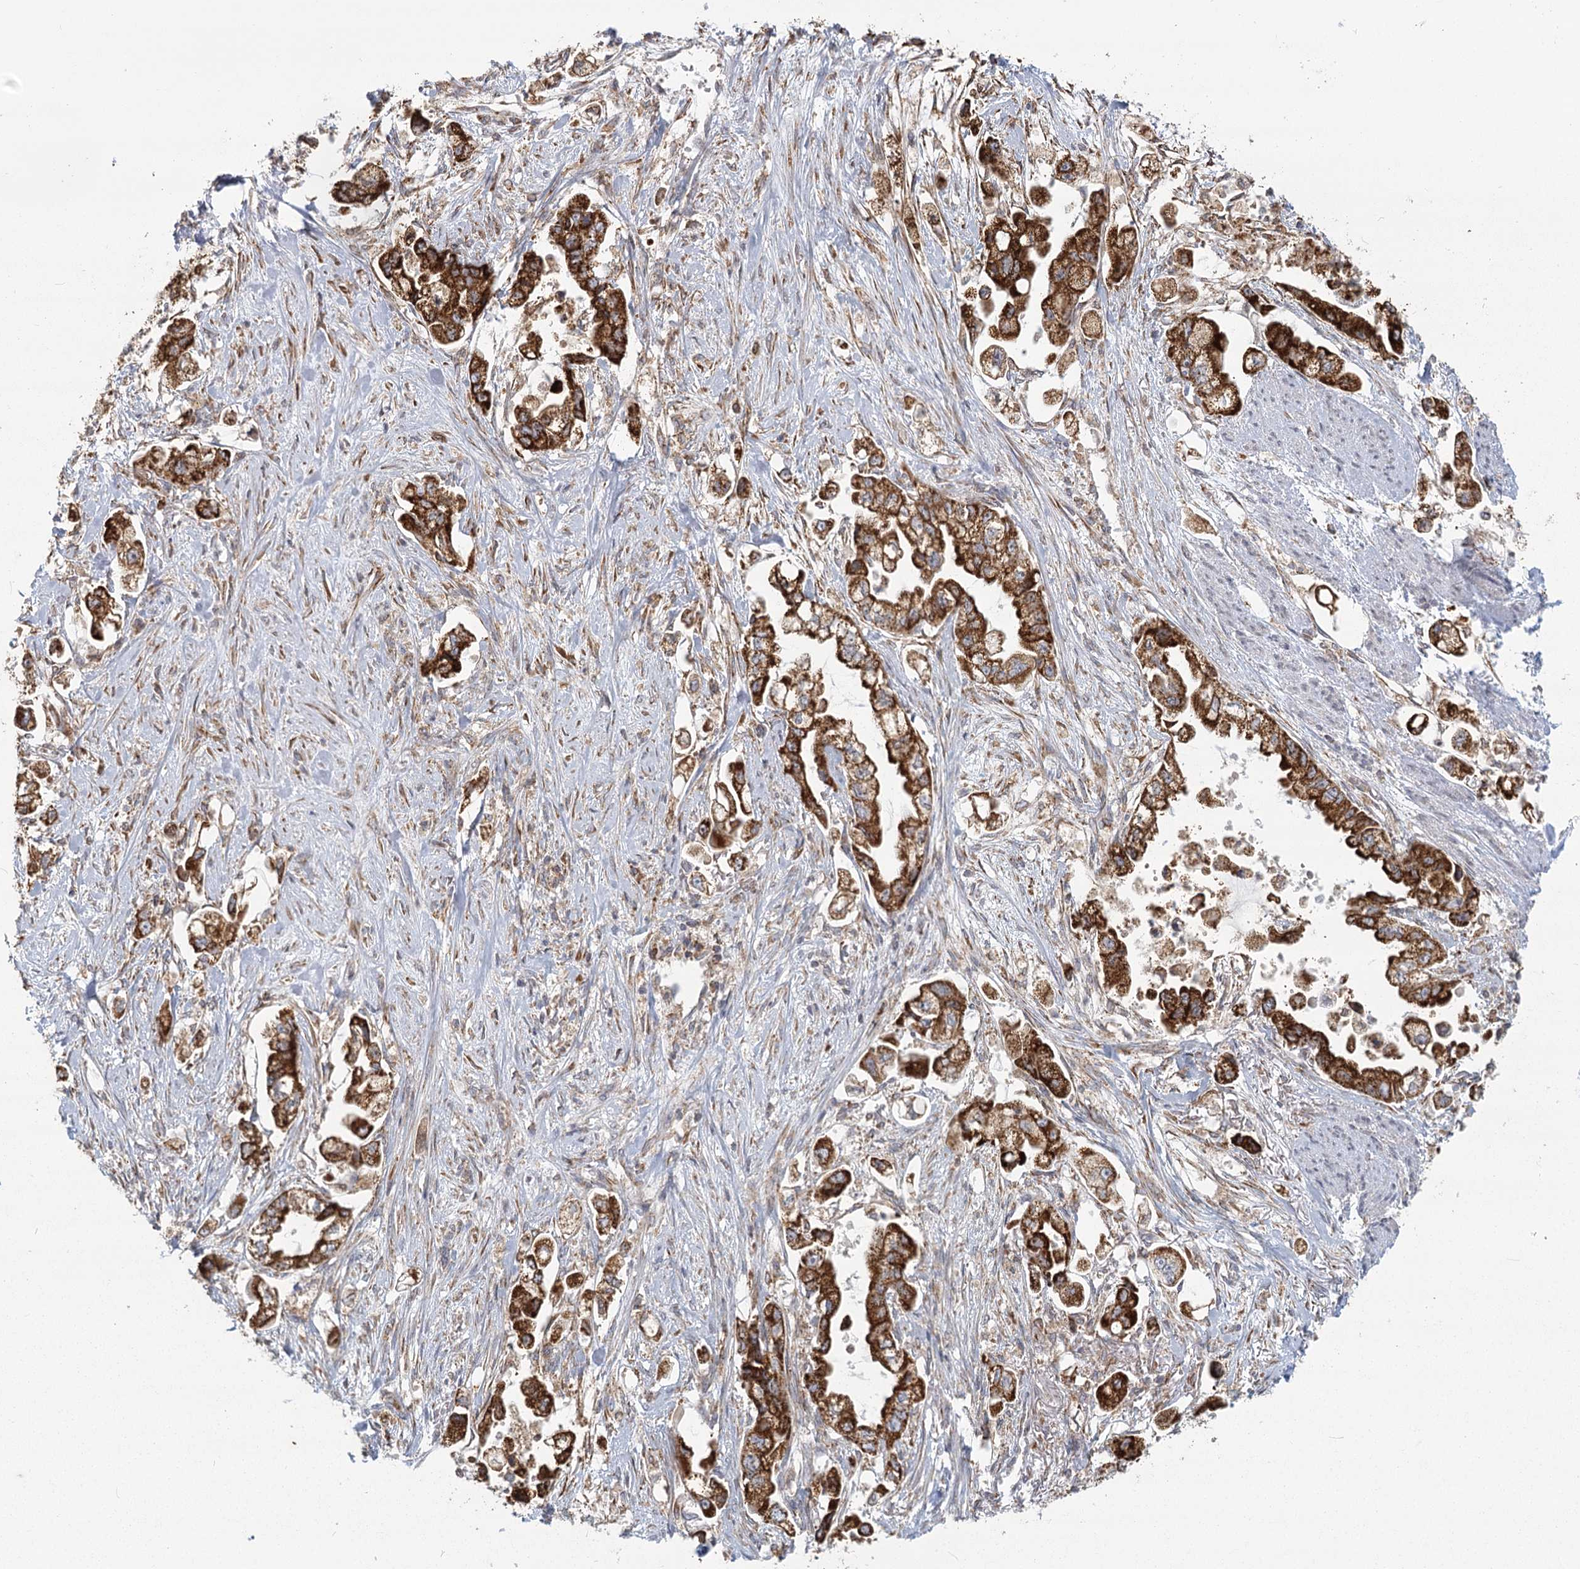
{"staining": {"intensity": "strong", "quantity": ">75%", "location": "cytoplasmic/membranous"}, "tissue": "stomach cancer", "cell_type": "Tumor cells", "image_type": "cancer", "snomed": [{"axis": "morphology", "description": "Adenocarcinoma, NOS"}, {"axis": "topography", "description": "Stomach"}], "caption": "A micrograph showing strong cytoplasmic/membranous staining in about >75% of tumor cells in stomach cancer (adenocarcinoma), as visualized by brown immunohistochemical staining.", "gene": "LACTB", "patient": {"sex": "male", "age": 62}}